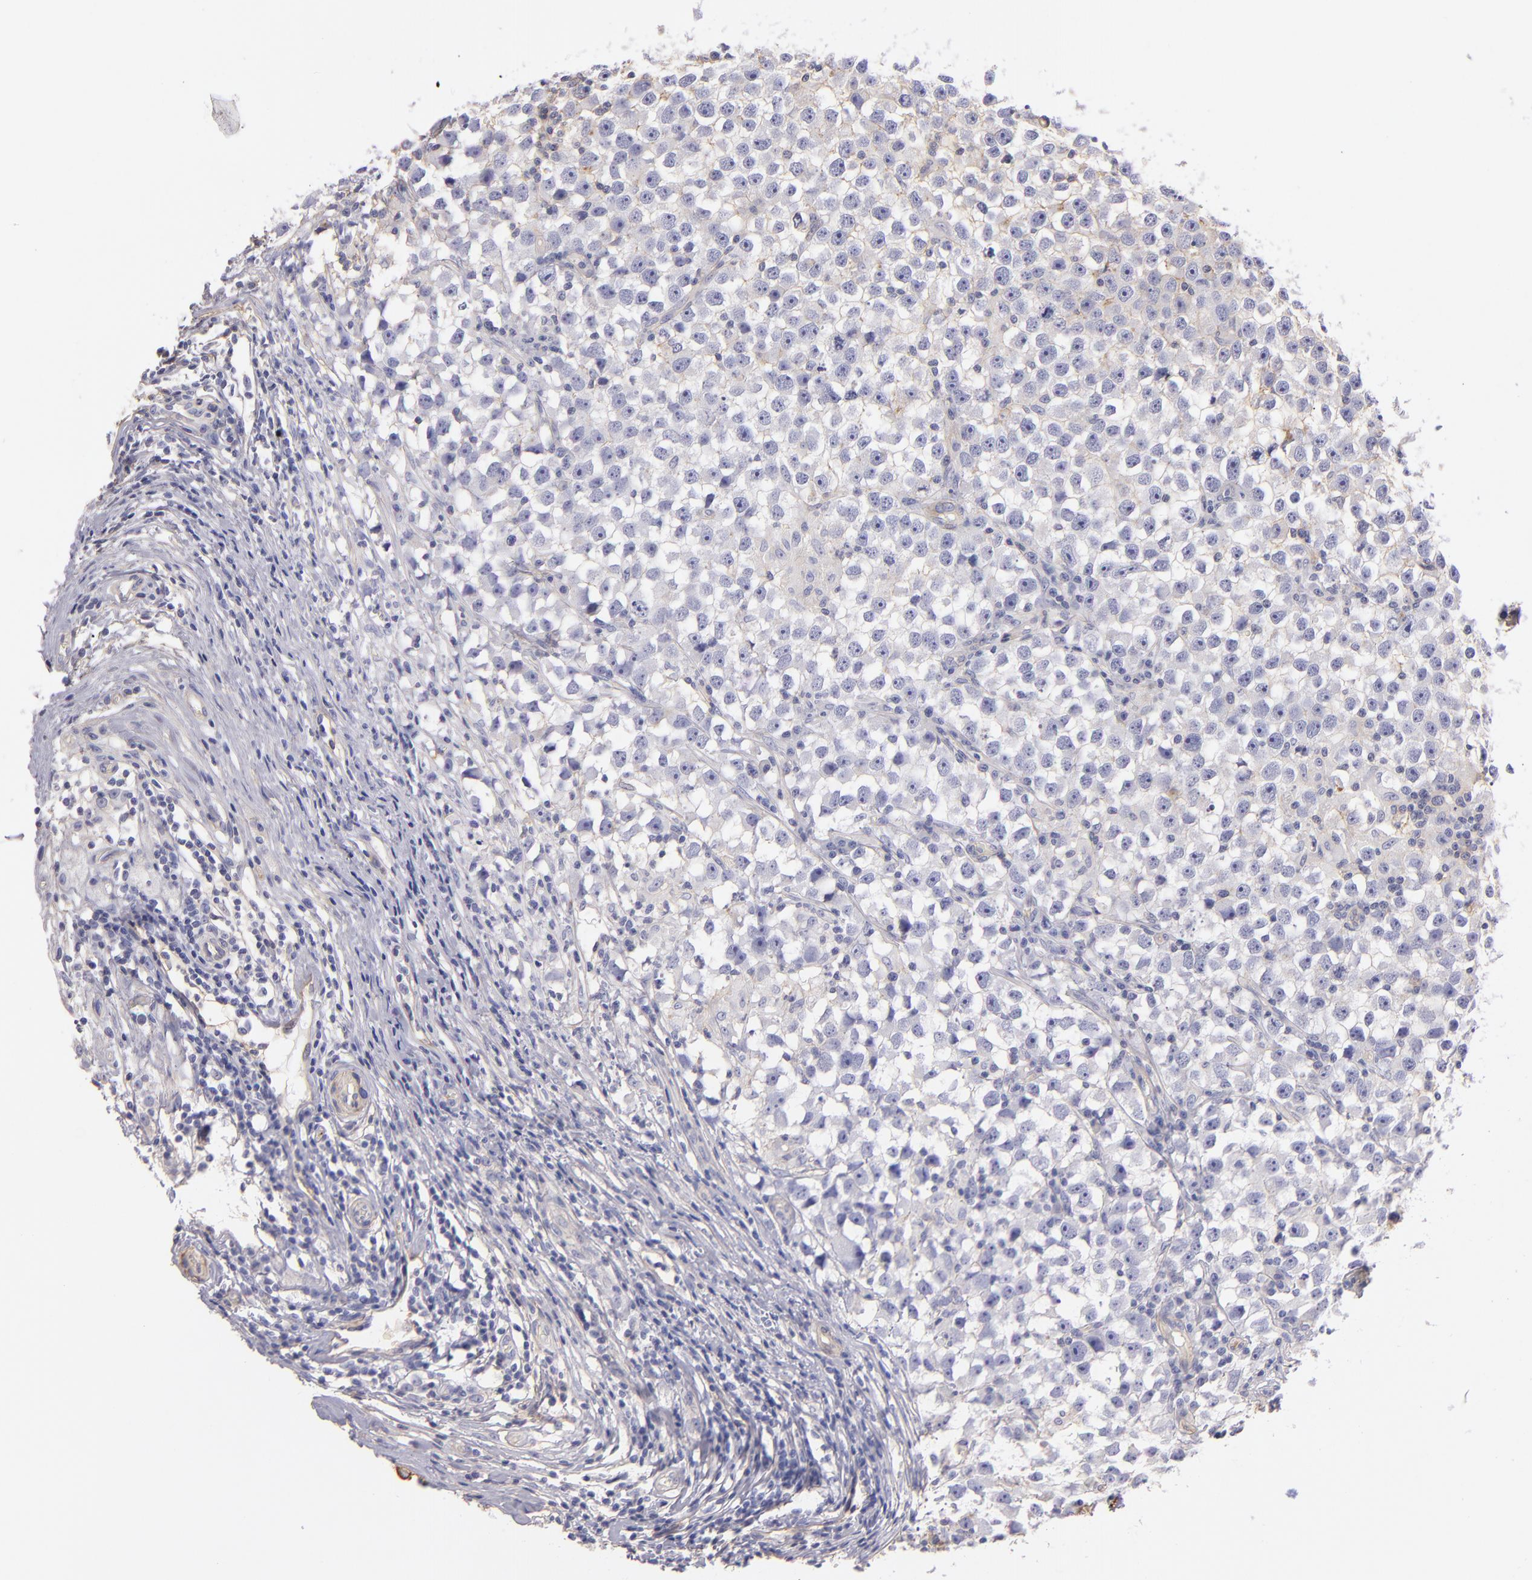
{"staining": {"intensity": "negative", "quantity": "none", "location": "none"}, "tissue": "testis cancer", "cell_type": "Tumor cells", "image_type": "cancer", "snomed": [{"axis": "morphology", "description": "Seminoma, NOS"}, {"axis": "topography", "description": "Testis"}], "caption": "The photomicrograph exhibits no staining of tumor cells in testis cancer (seminoma).", "gene": "CD151", "patient": {"sex": "male", "age": 33}}